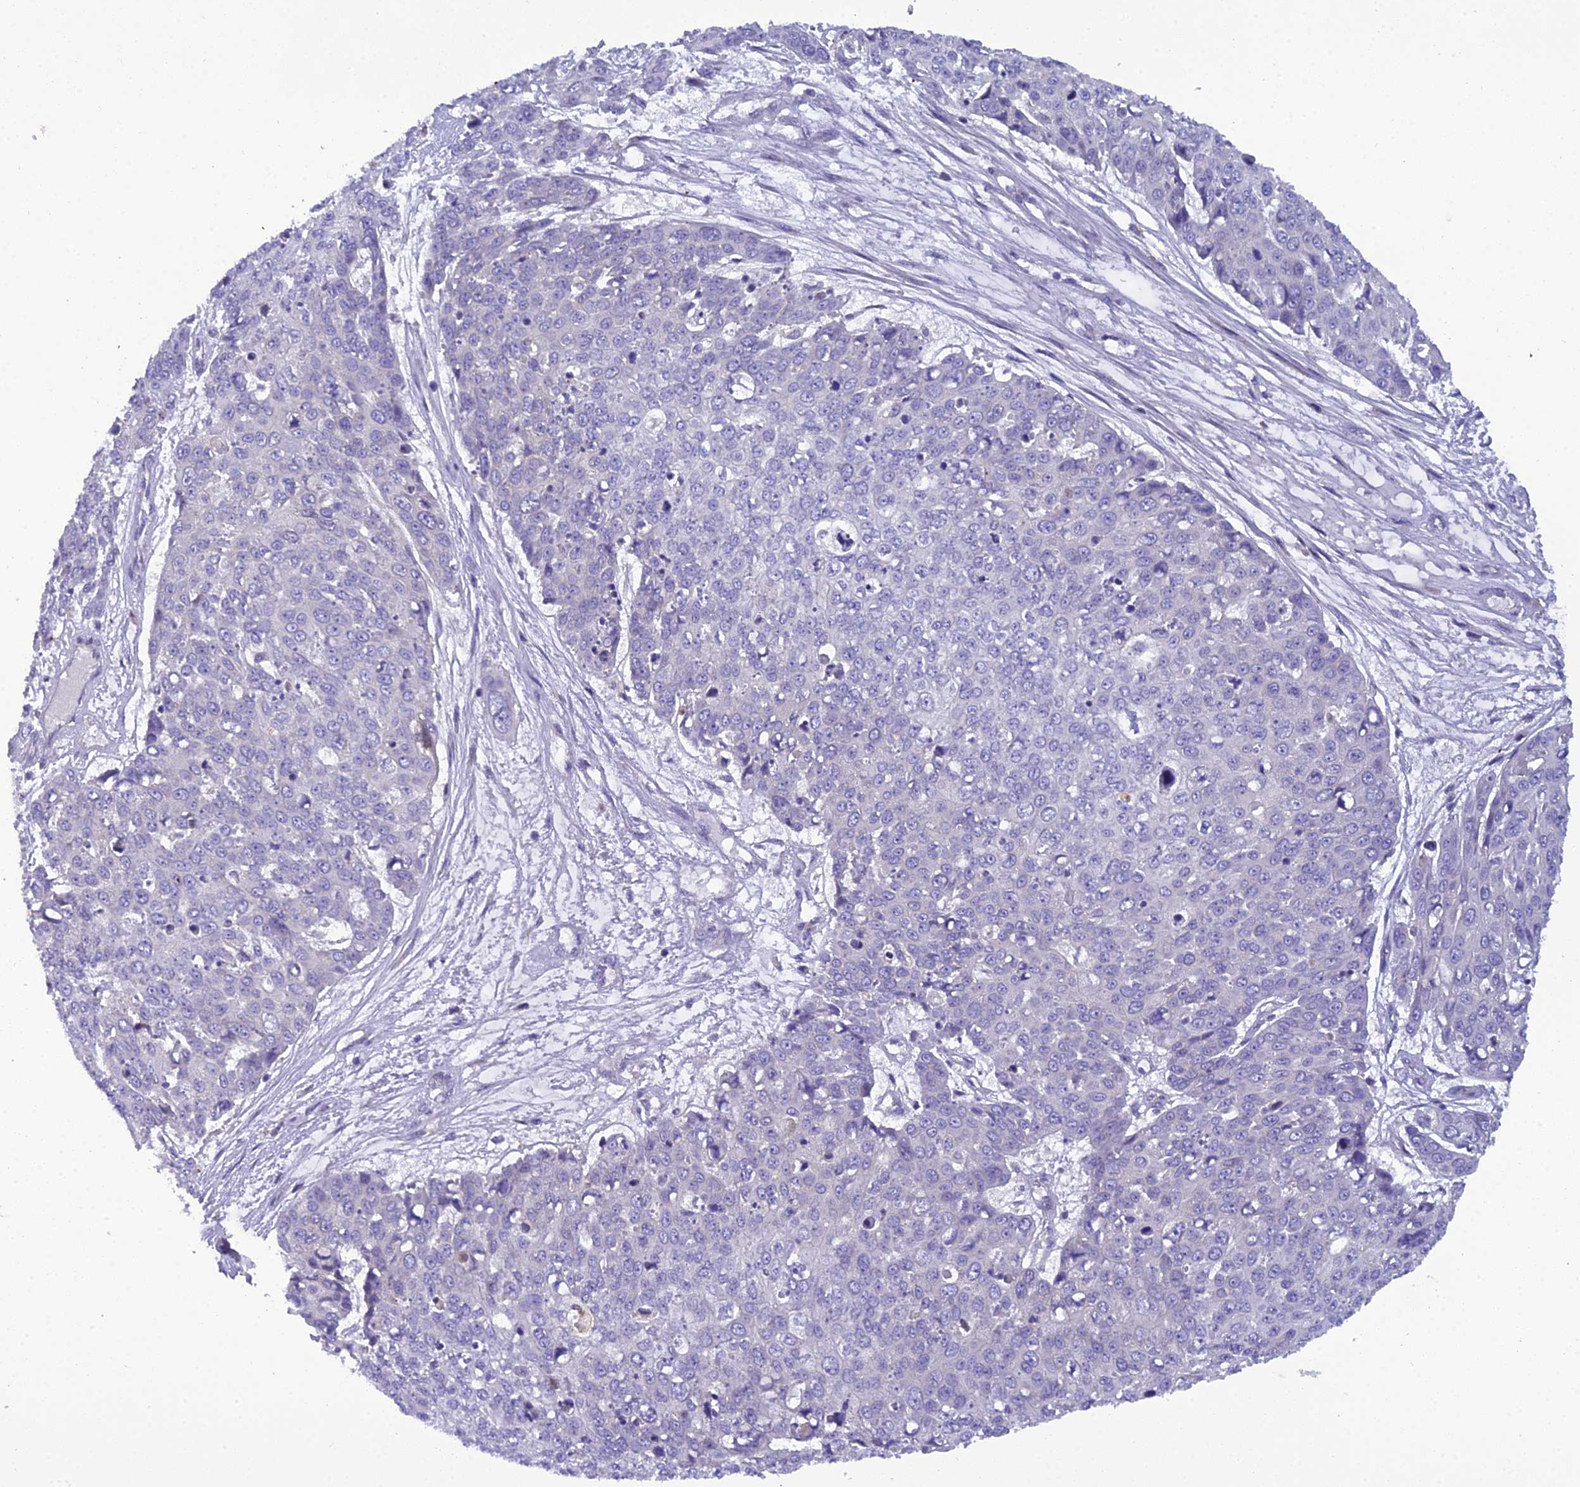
{"staining": {"intensity": "negative", "quantity": "none", "location": "none"}, "tissue": "skin cancer", "cell_type": "Tumor cells", "image_type": "cancer", "snomed": [{"axis": "morphology", "description": "Squamous cell carcinoma, NOS"}, {"axis": "topography", "description": "Skin"}], "caption": "This is an immunohistochemistry micrograph of human skin cancer (squamous cell carcinoma). There is no positivity in tumor cells.", "gene": "GOLPH3", "patient": {"sex": "male", "age": 71}}